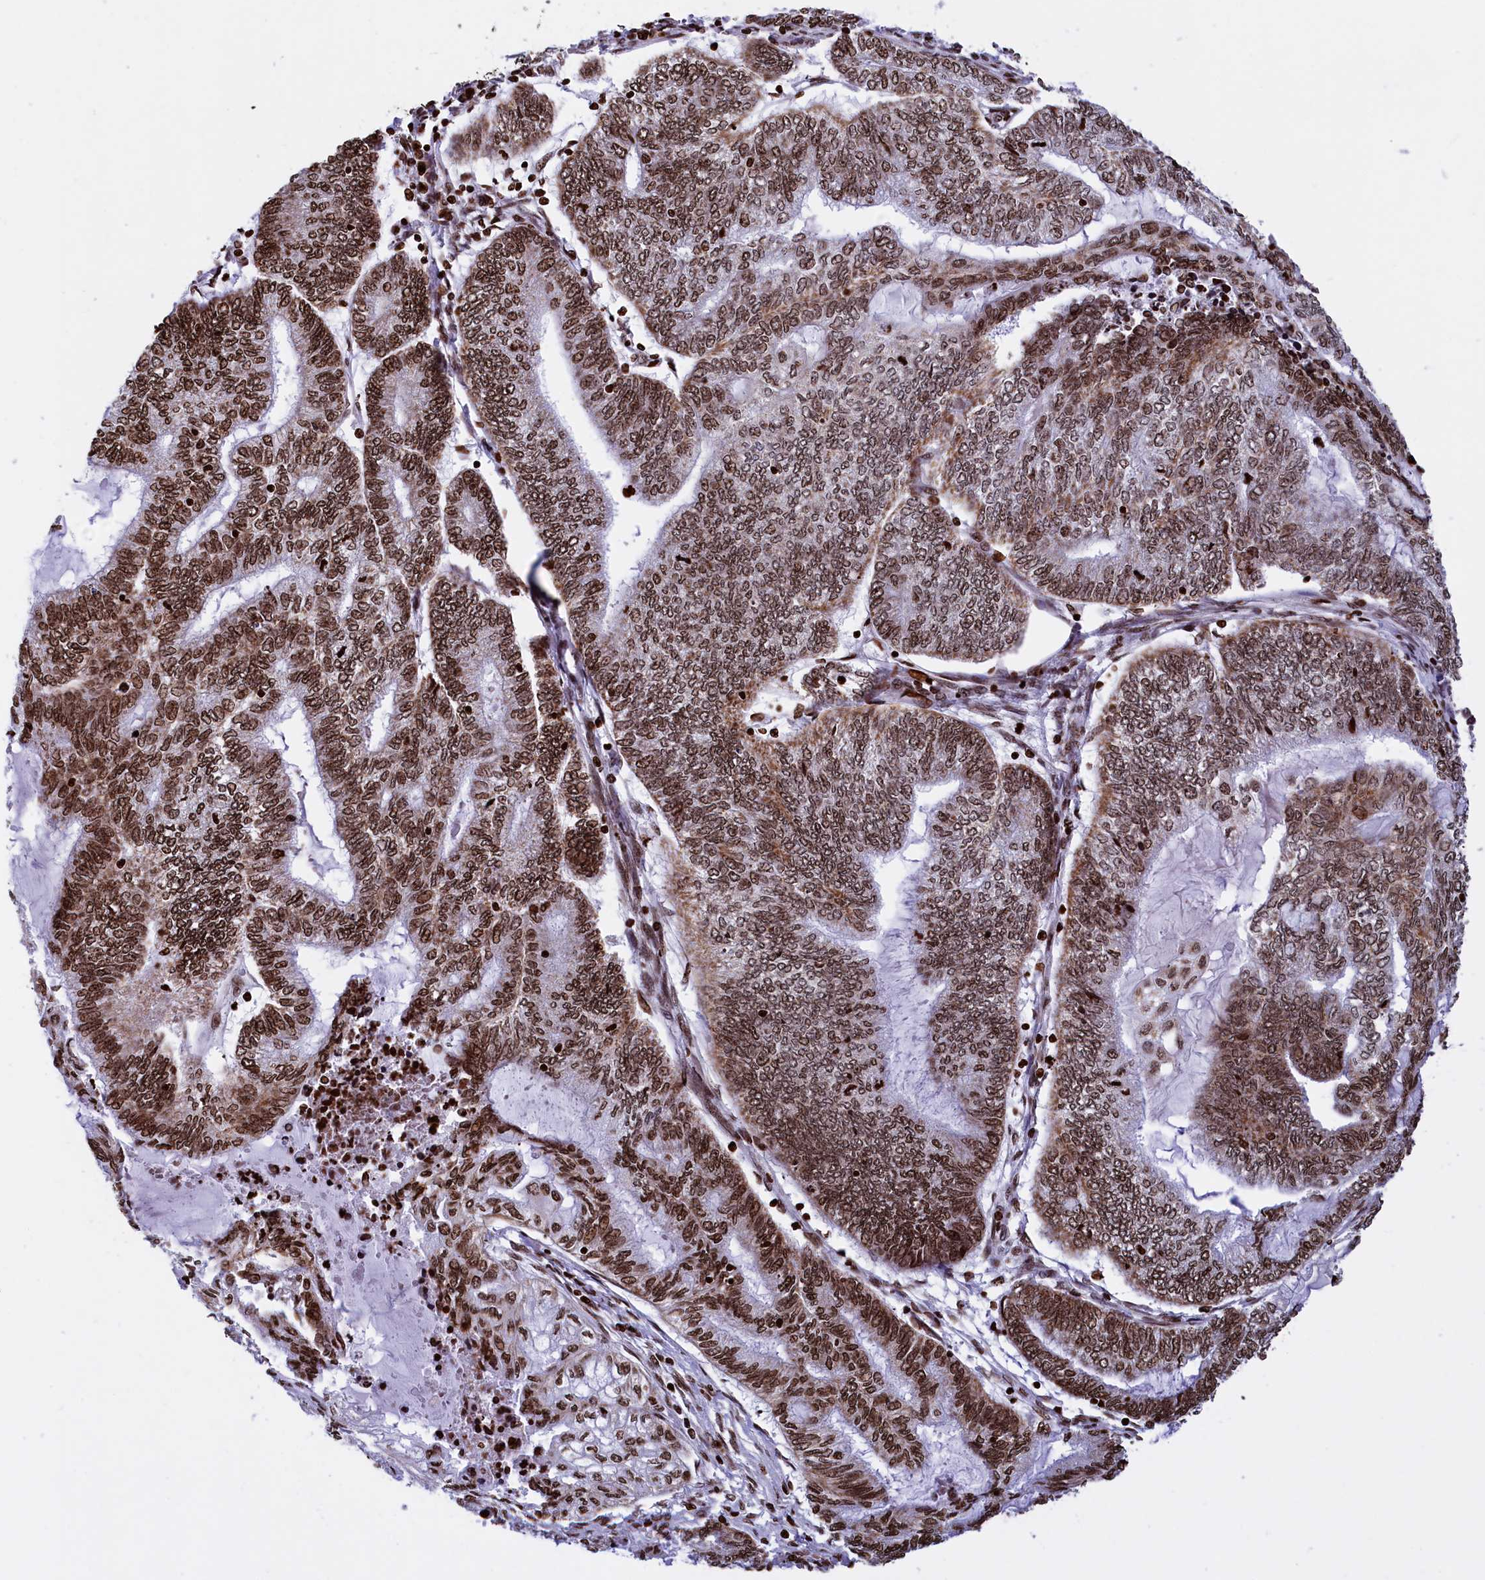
{"staining": {"intensity": "strong", "quantity": ">75%", "location": "nuclear"}, "tissue": "endometrial cancer", "cell_type": "Tumor cells", "image_type": "cancer", "snomed": [{"axis": "morphology", "description": "Adenocarcinoma, NOS"}, {"axis": "topography", "description": "Uterus"}, {"axis": "topography", "description": "Endometrium"}], "caption": "Adenocarcinoma (endometrial) stained with IHC shows strong nuclear positivity in approximately >75% of tumor cells. The protein is shown in brown color, while the nuclei are stained blue.", "gene": "TIMM29", "patient": {"sex": "female", "age": 70}}